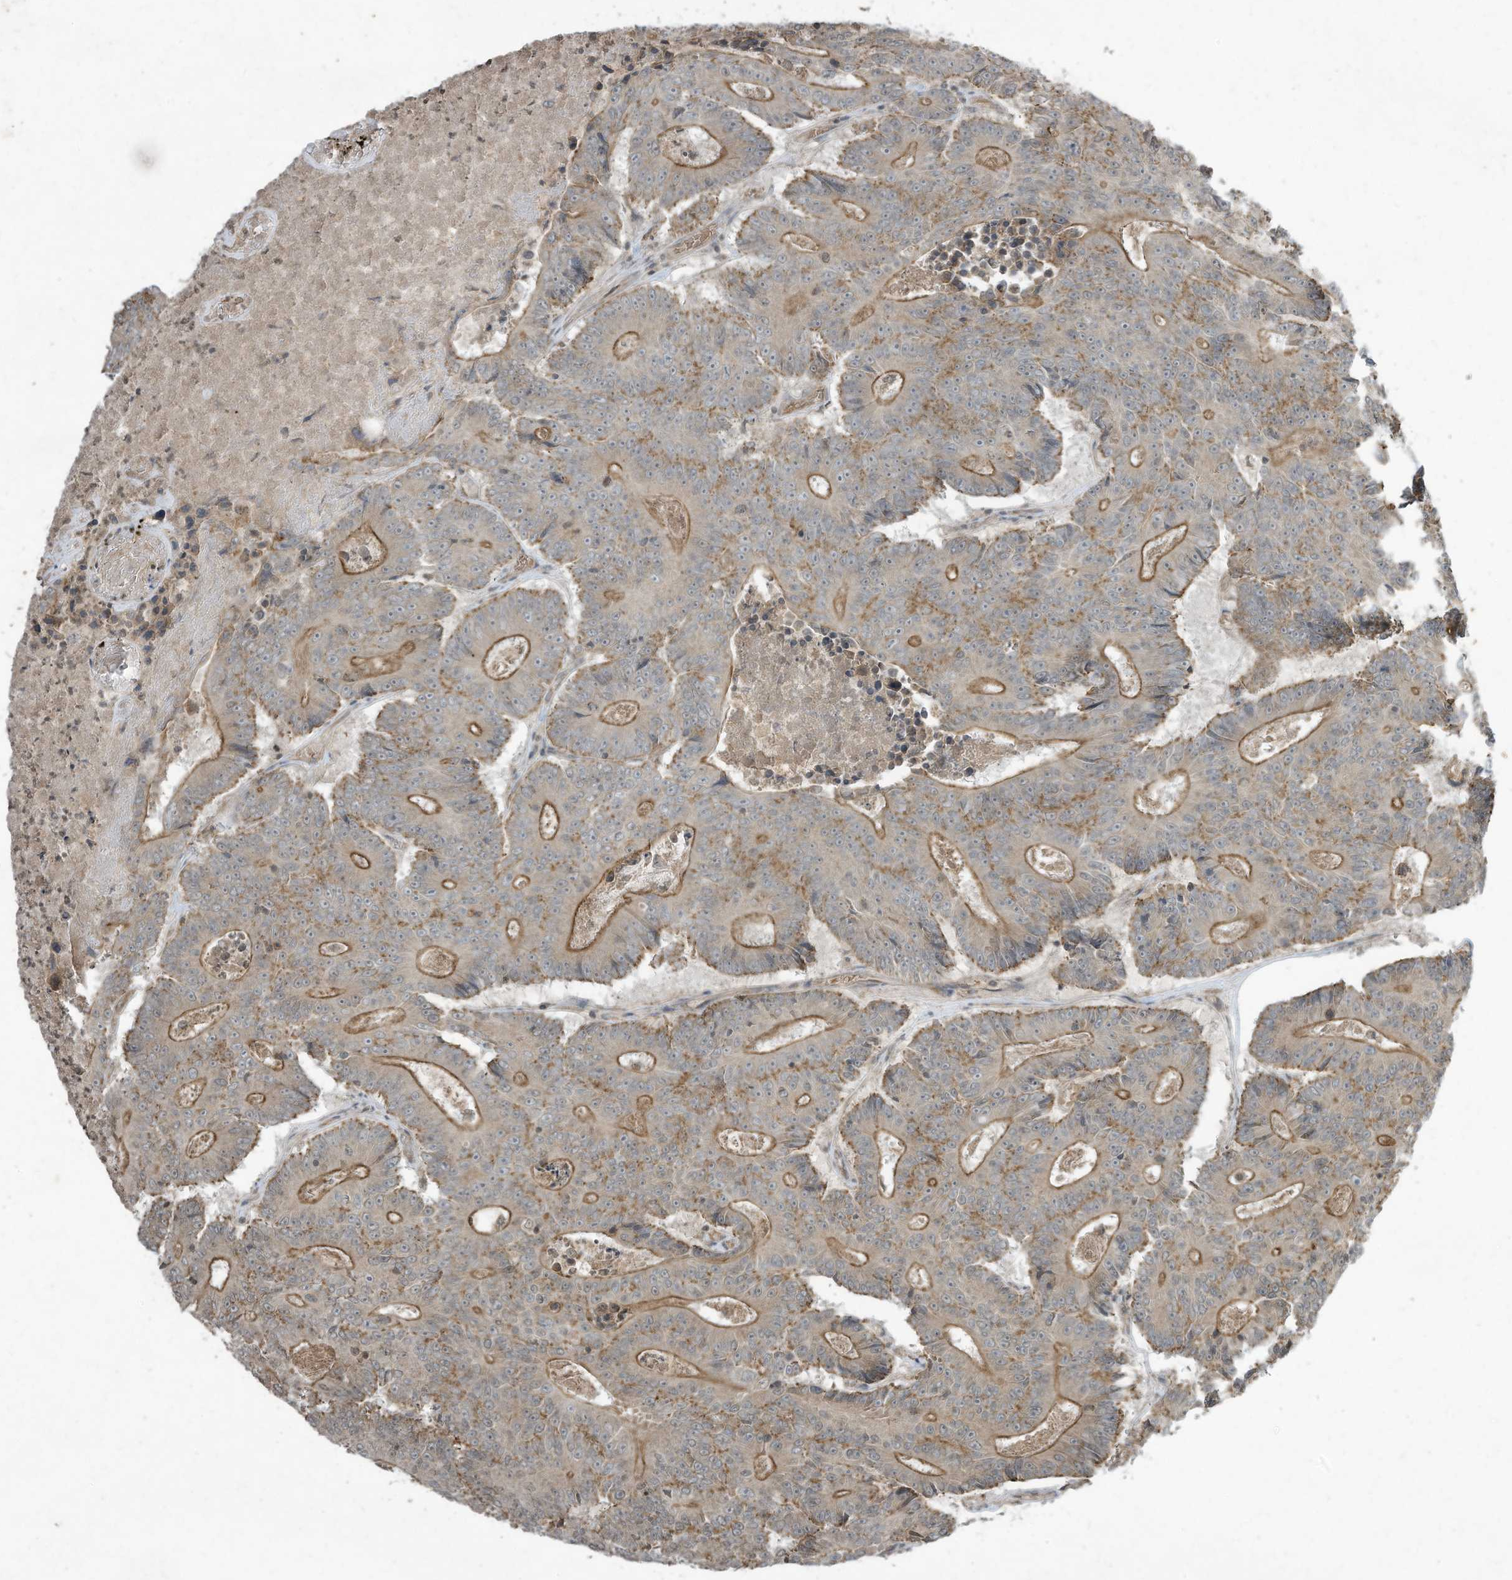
{"staining": {"intensity": "moderate", "quantity": "25%-75%", "location": "cytoplasmic/membranous"}, "tissue": "colorectal cancer", "cell_type": "Tumor cells", "image_type": "cancer", "snomed": [{"axis": "morphology", "description": "Adenocarcinoma, NOS"}, {"axis": "topography", "description": "Colon"}], "caption": "An IHC micrograph of neoplastic tissue is shown. Protein staining in brown highlights moderate cytoplasmic/membranous positivity in adenocarcinoma (colorectal) within tumor cells.", "gene": "MATN2", "patient": {"sex": "male", "age": 83}}